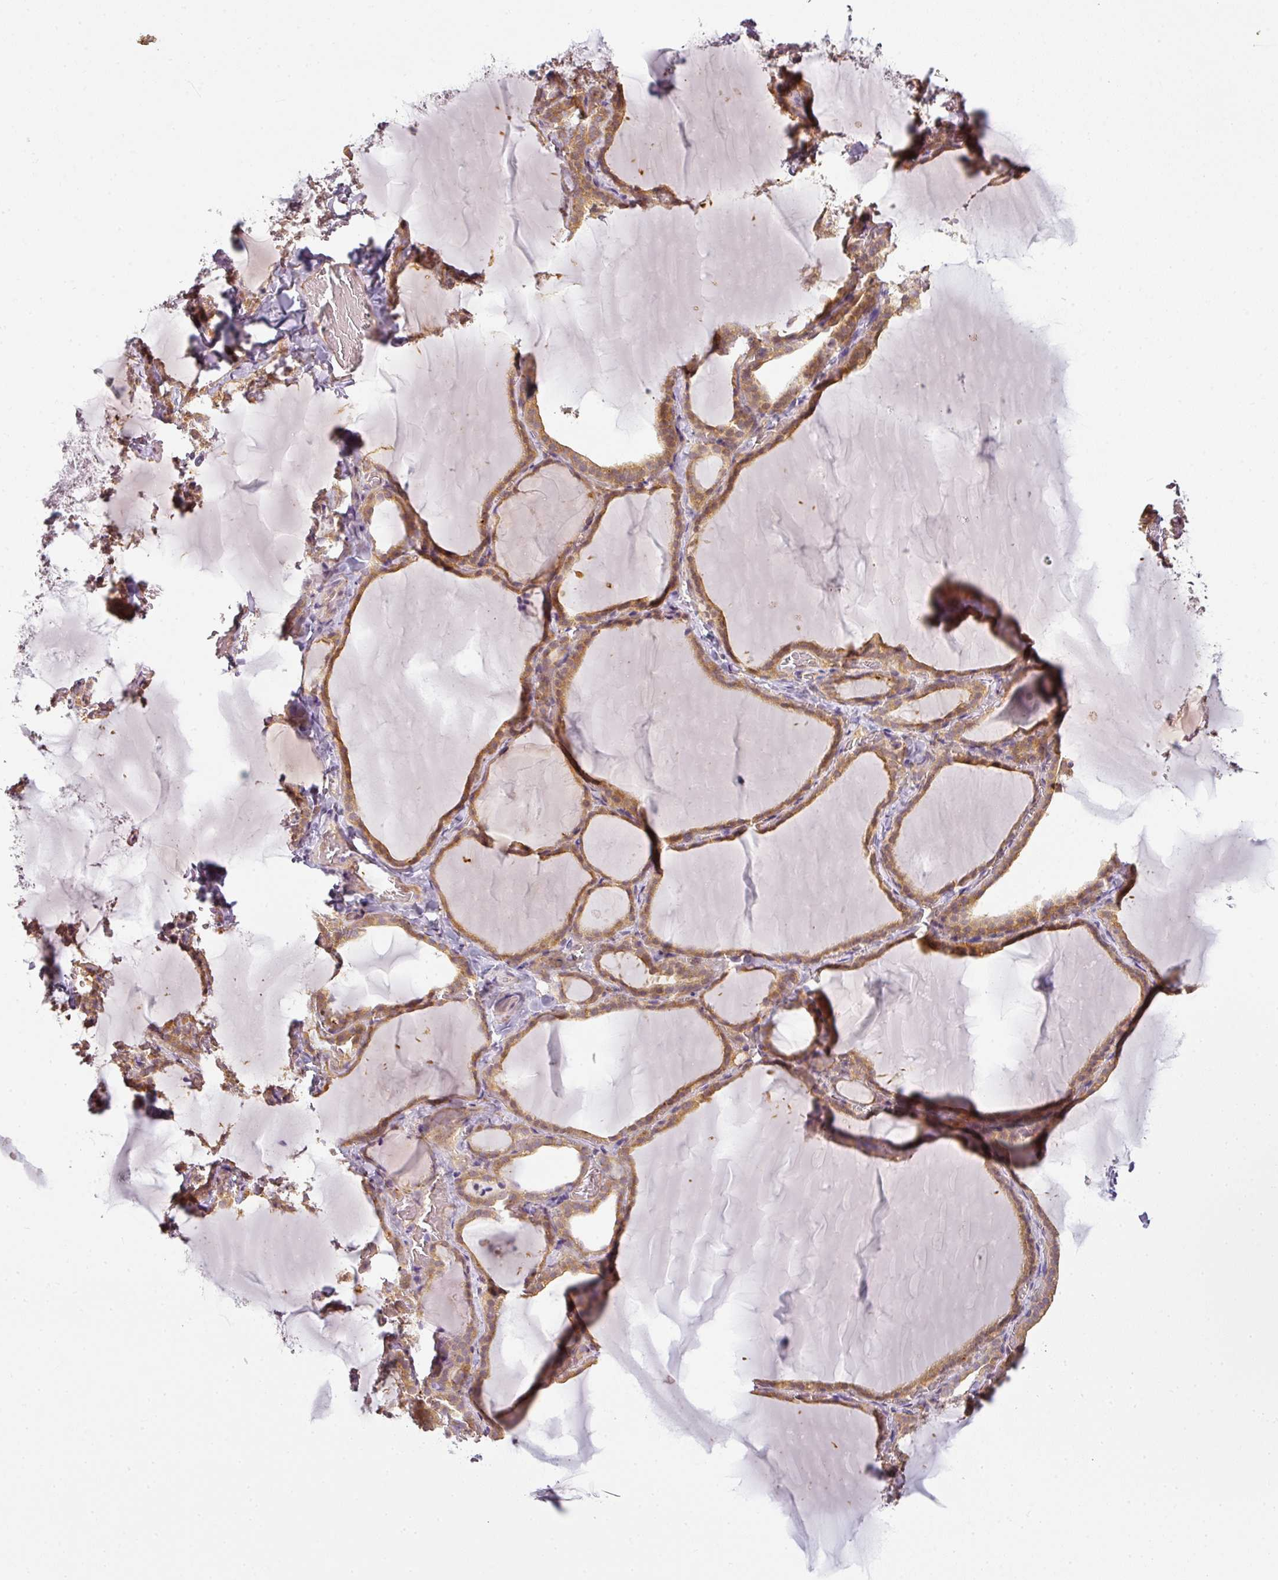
{"staining": {"intensity": "moderate", "quantity": "25%-75%", "location": "cytoplasmic/membranous,nuclear"}, "tissue": "thyroid gland", "cell_type": "Glandular cells", "image_type": "normal", "snomed": [{"axis": "morphology", "description": "Normal tissue, NOS"}, {"axis": "topography", "description": "Thyroid gland"}], "caption": "Unremarkable thyroid gland demonstrates moderate cytoplasmic/membranous,nuclear expression in approximately 25%-75% of glandular cells (DAB (3,3'-diaminobenzidine) = brown stain, brightfield microscopy at high magnification)..", "gene": "ANKRD18A", "patient": {"sex": "female", "age": 22}}